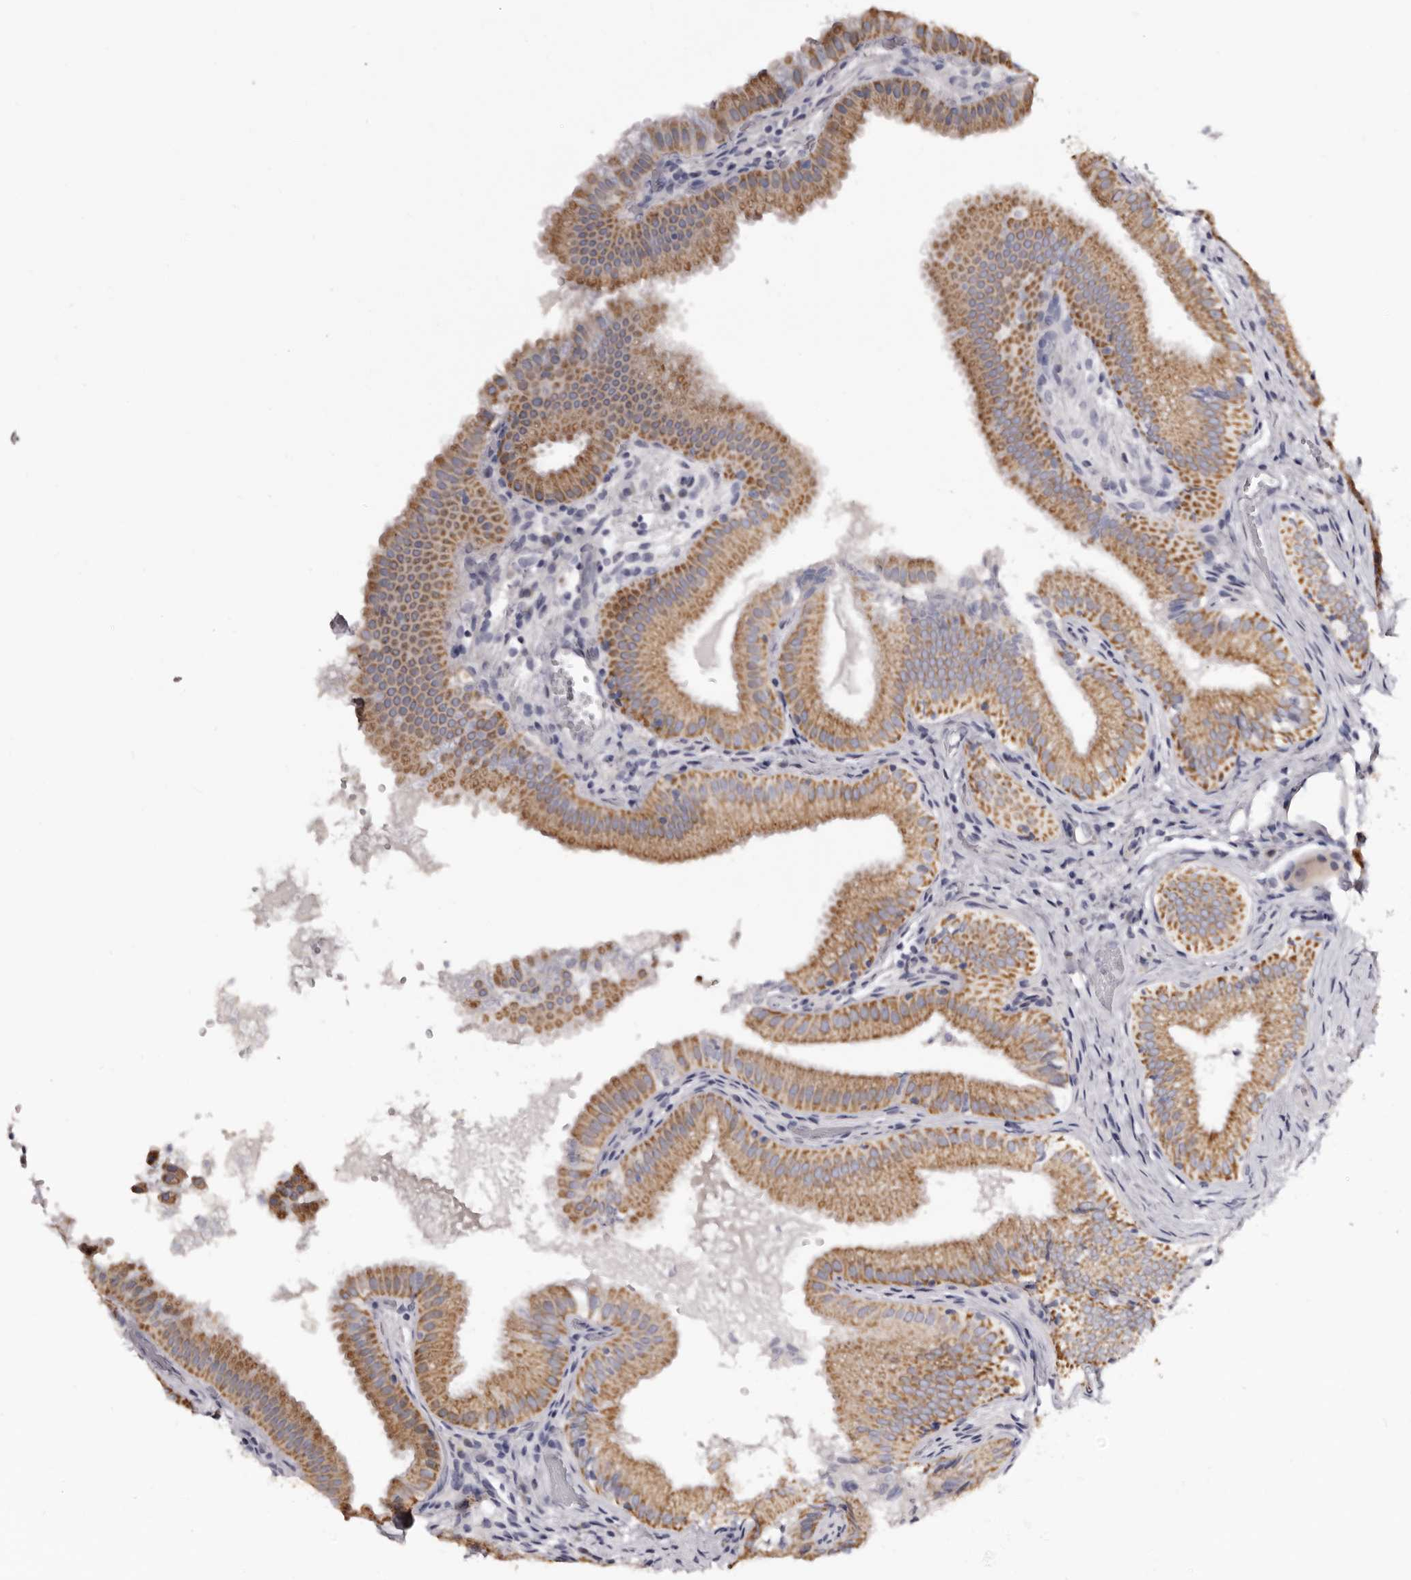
{"staining": {"intensity": "moderate", "quantity": ">75%", "location": "cytoplasmic/membranous"}, "tissue": "gallbladder", "cell_type": "Glandular cells", "image_type": "normal", "snomed": [{"axis": "morphology", "description": "Normal tissue, NOS"}, {"axis": "topography", "description": "Gallbladder"}], "caption": "An image showing moderate cytoplasmic/membranous expression in about >75% of glandular cells in normal gallbladder, as visualized by brown immunohistochemical staining.", "gene": "CASQ1", "patient": {"sex": "female", "age": 30}}